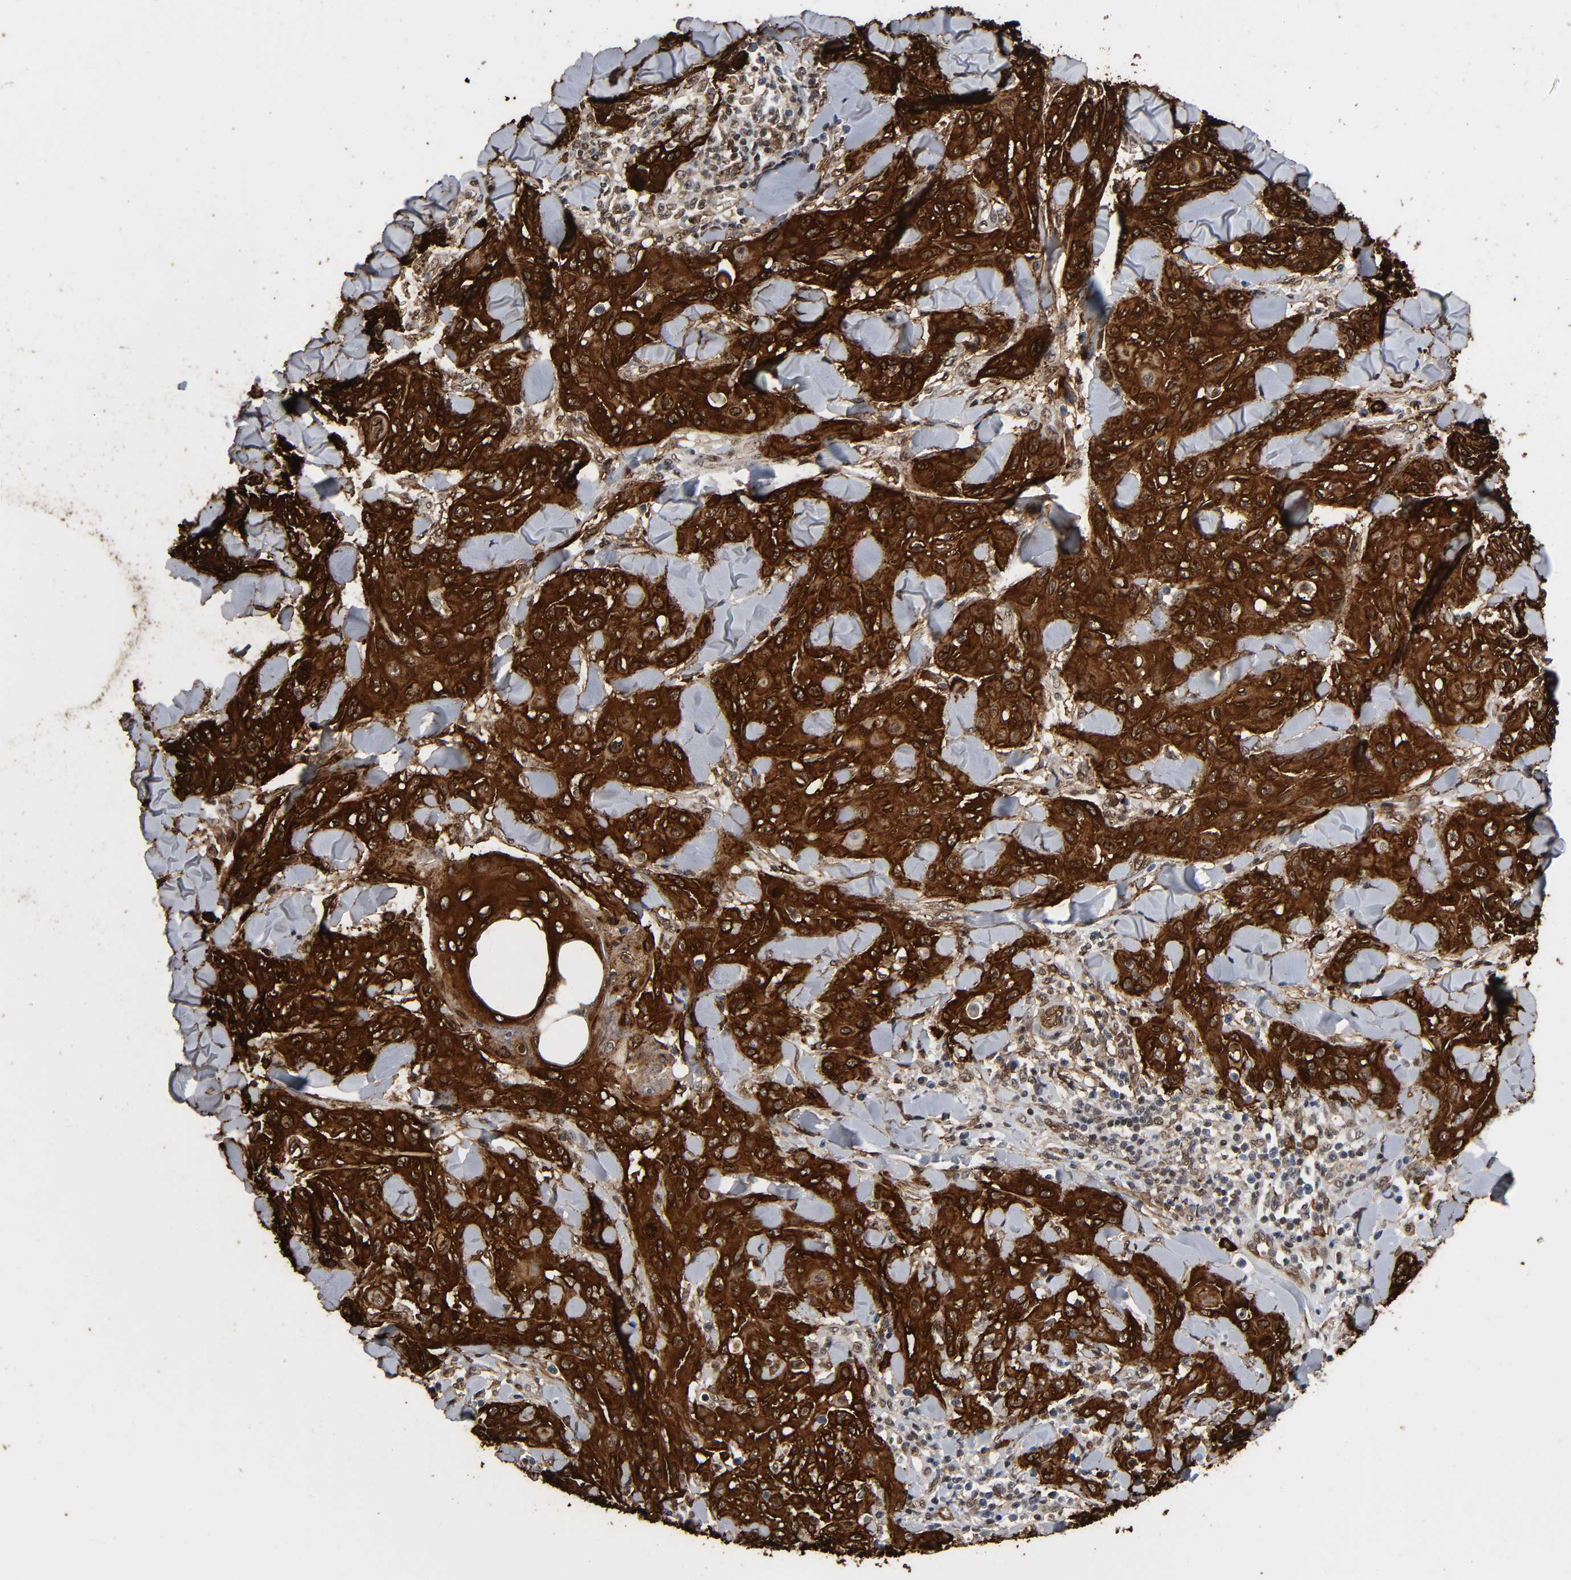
{"staining": {"intensity": "strong", "quantity": ">75%", "location": "cytoplasmic/membranous,nuclear"}, "tissue": "skin cancer", "cell_type": "Tumor cells", "image_type": "cancer", "snomed": [{"axis": "morphology", "description": "Squamous cell carcinoma, NOS"}, {"axis": "topography", "description": "Skin"}], "caption": "The micrograph reveals staining of skin squamous cell carcinoma, revealing strong cytoplasmic/membranous and nuclear protein positivity (brown color) within tumor cells. The staining is performed using DAB (3,3'-diaminobenzidine) brown chromogen to label protein expression. The nuclei are counter-stained blue using hematoxylin.", "gene": "AHNAK2", "patient": {"sex": "male", "age": 24}}